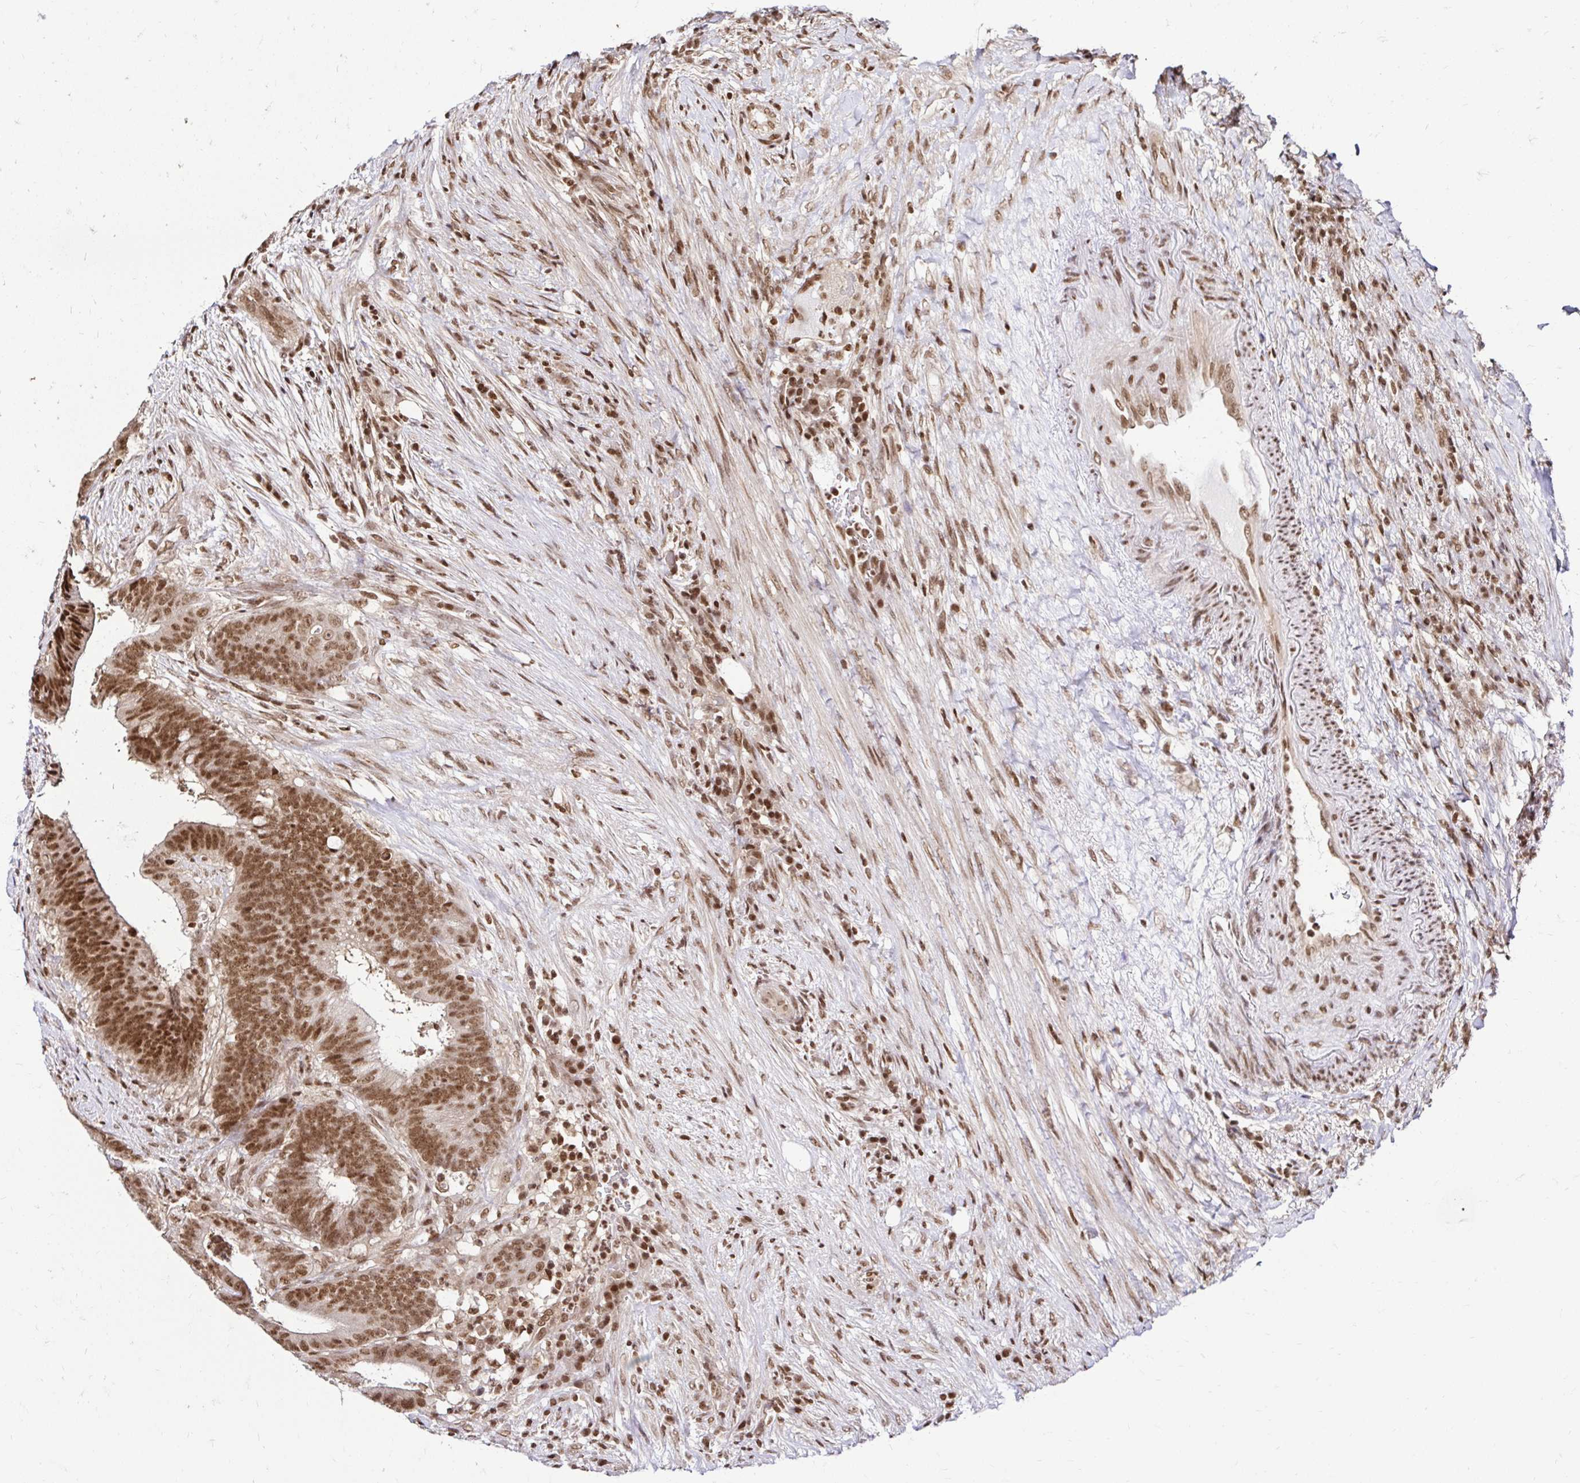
{"staining": {"intensity": "moderate", "quantity": ">75%", "location": "nuclear"}, "tissue": "colorectal cancer", "cell_type": "Tumor cells", "image_type": "cancer", "snomed": [{"axis": "morphology", "description": "Adenocarcinoma, NOS"}, {"axis": "topography", "description": "Colon"}], "caption": "Human colorectal adenocarcinoma stained for a protein (brown) exhibits moderate nuclear positive expression in about >75% of tumor cells.", "gene": "GLYR1", "patient": {"sex": "female", "age": 43}}